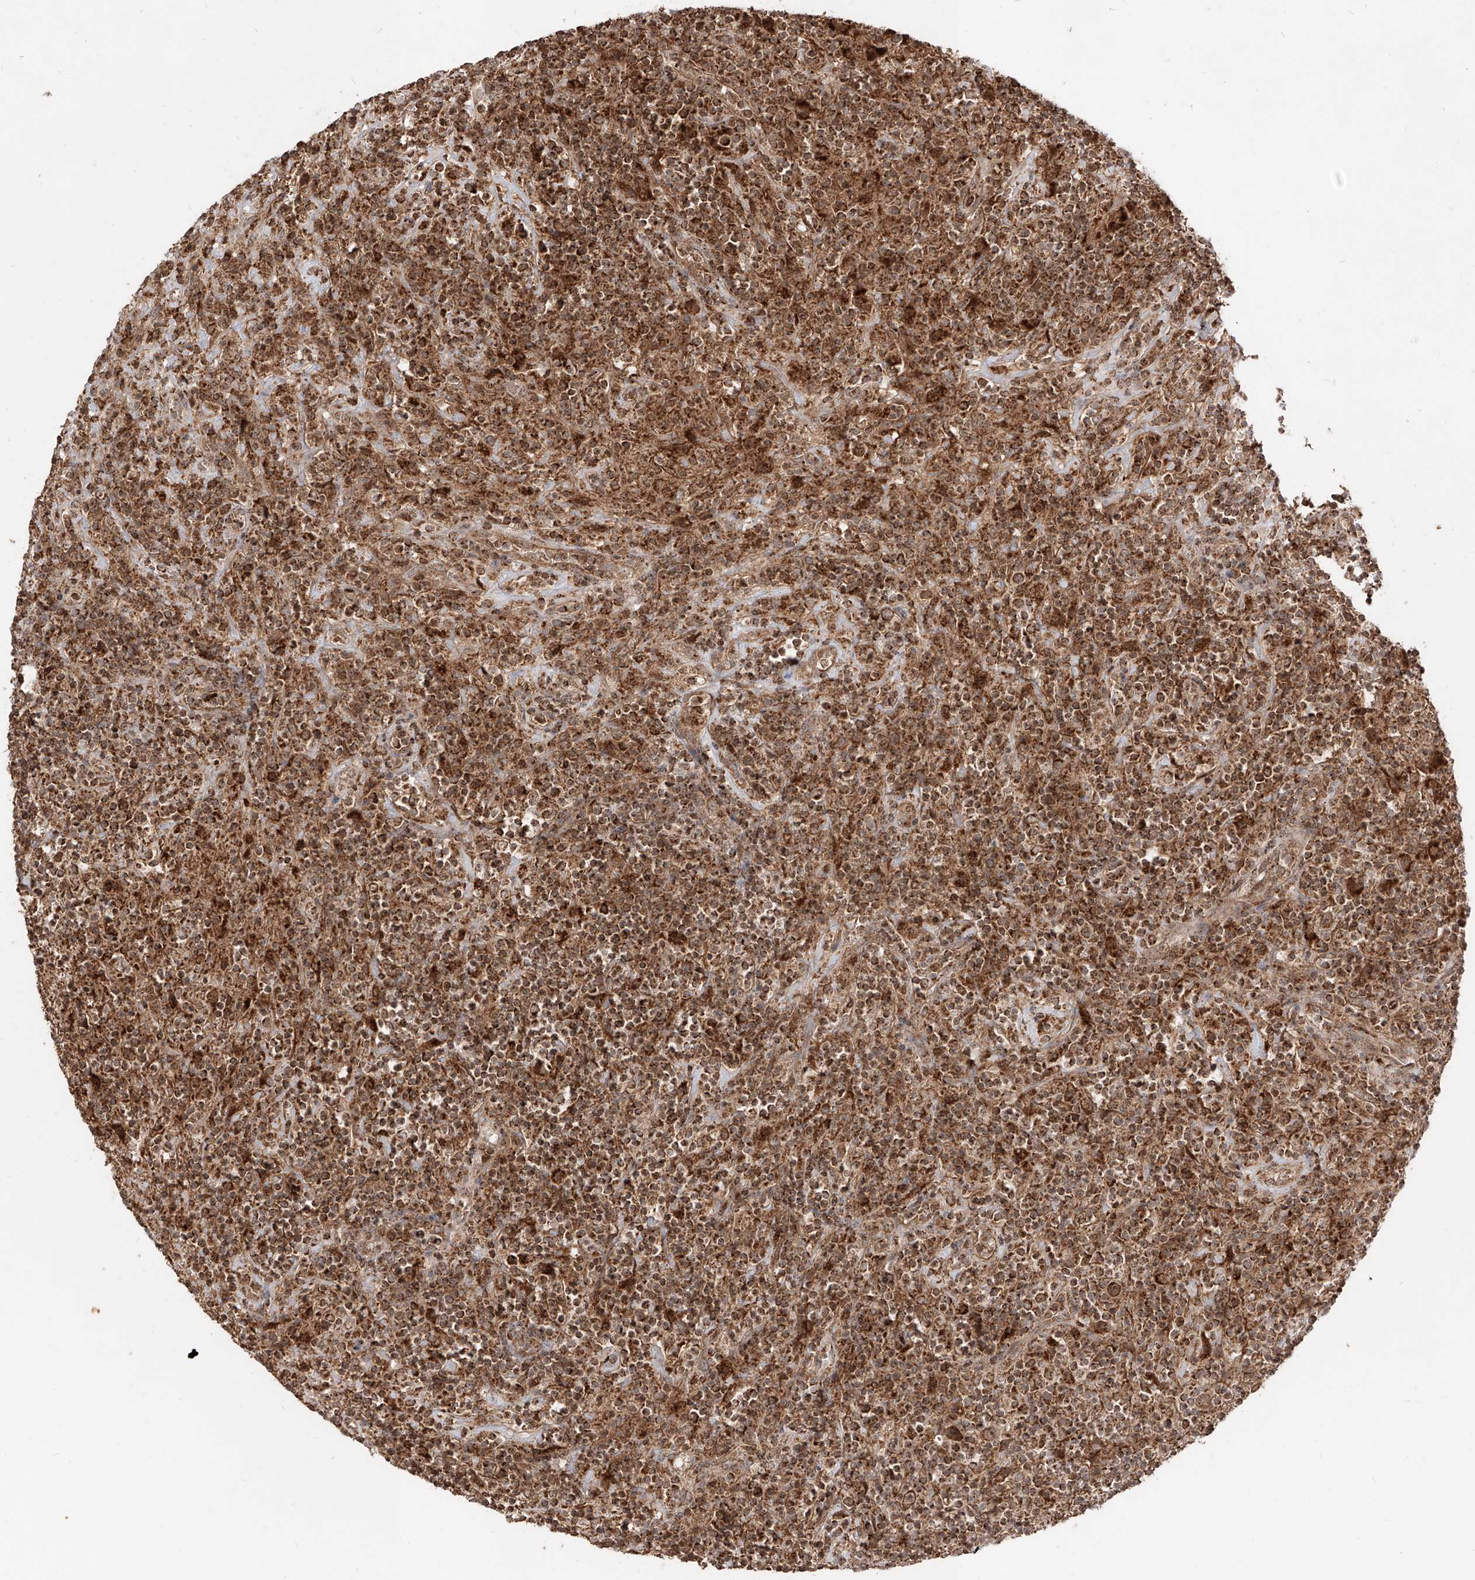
{"staining": {"intensity": "moderate", "quantity": ">75%", "location": "cytoplasmic/membranous"}, "tissue": "lymphoma", "cell_type": "Tumor cells", "image_type": "cancer", "snomed": [{"axis": "morphology", "description": "Hodgkin's disease, NOS"}, {"axis": "topography", "description": "Lymph node"}], "caption": "Lymphoma tissue reveals moderate cytoplasmic/membranous positivity in about >75% of tumor cells, visualized by immunohistochemistry. Nuclei are stained in blue.", "gene": "AIM2", "patient": {"sex": "male", "age": 70}}